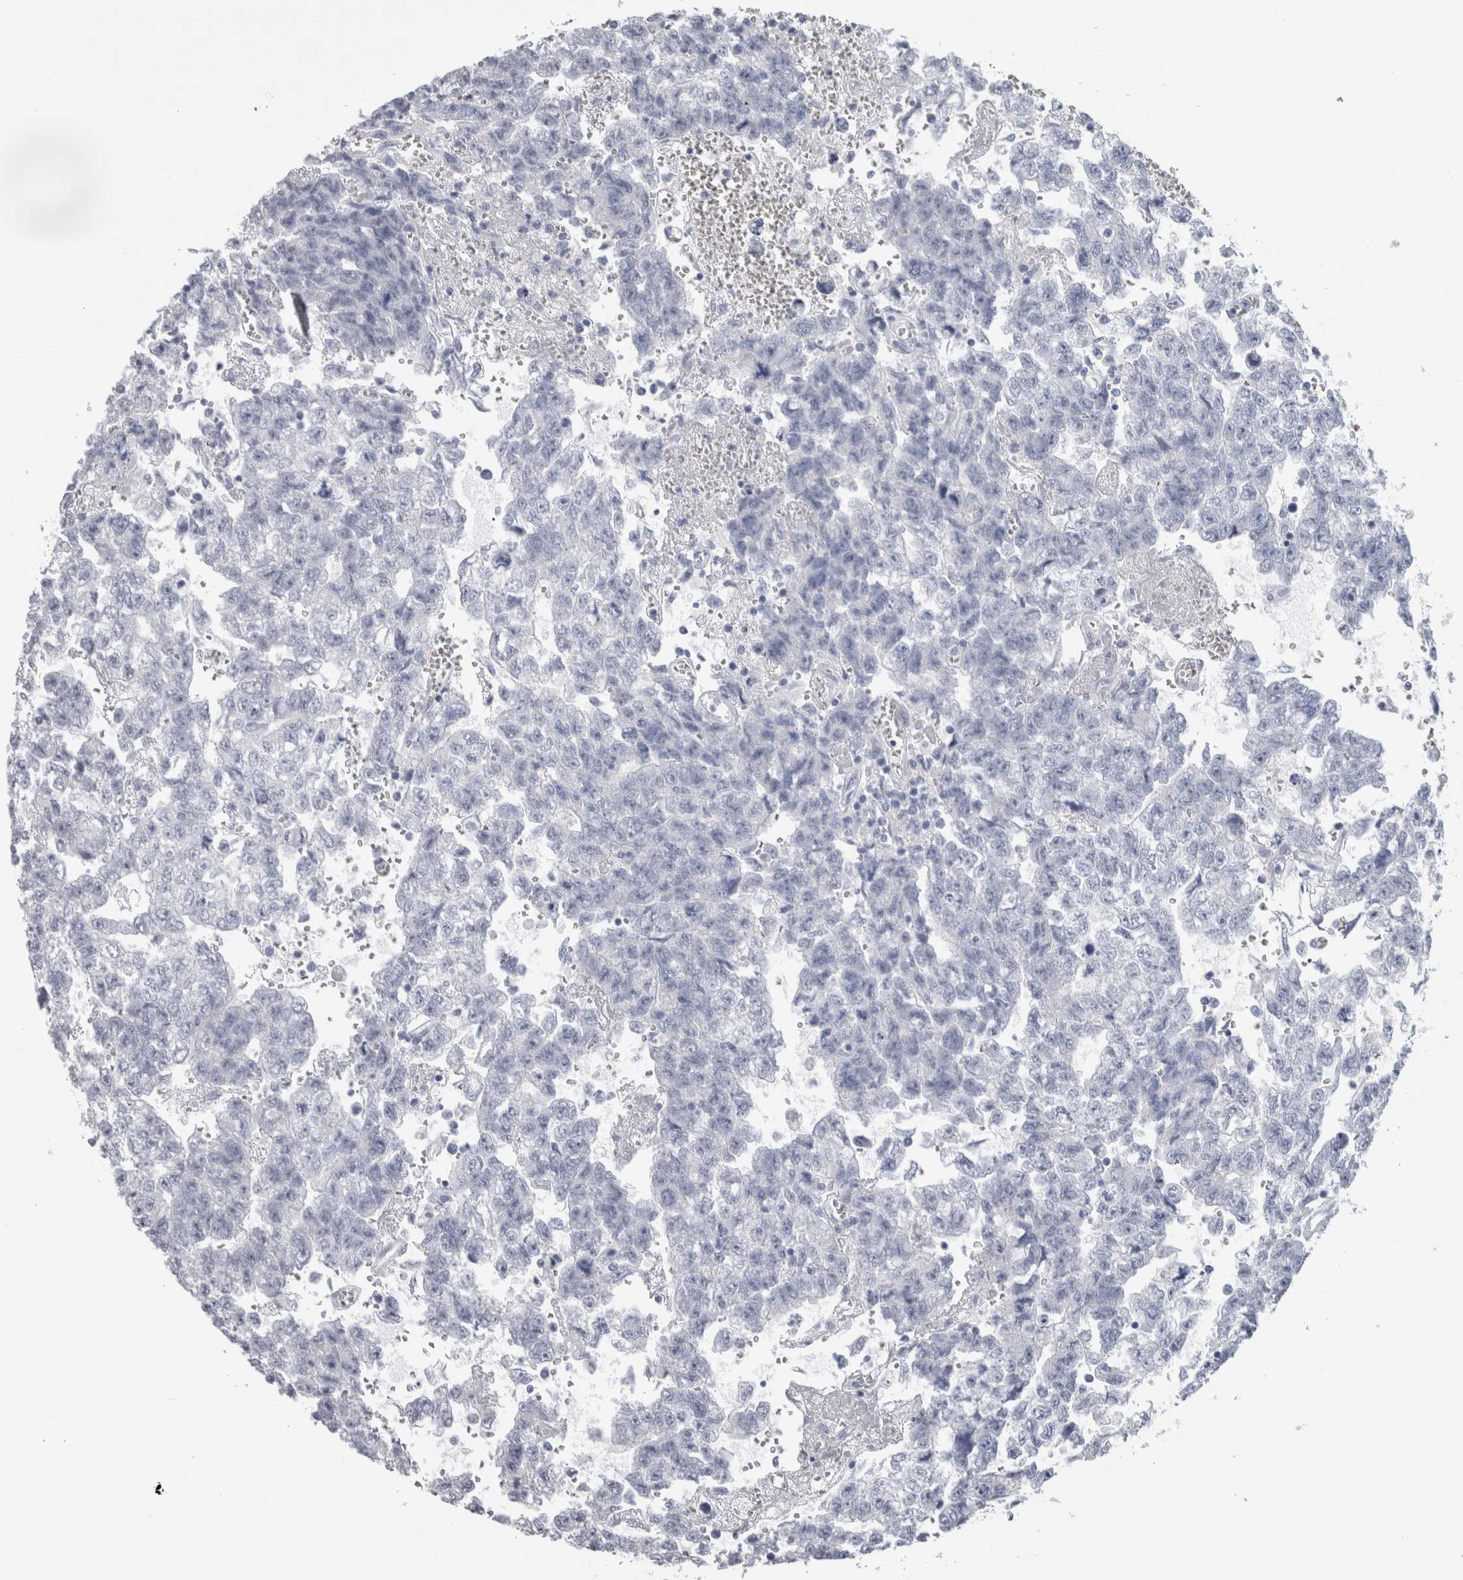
{"staining": {"intensity": "negative", "quantity": "none", "location": "none"}, "tissue": "testis cancer", "cell_type": "Tumor cells", "image_type": "cancer", "snomed": [{"axis": "morphology", "description": "Seminoma, NOS"}, {"axis": "morphology", "description": "Carcinoma, Embryonal, NOS"}, {"axis": "topography", "description": "Testis"}], "caption": "Immunohistochemistry (IHC) image of neoplastic tissue: testis cancer stained with DAB shows no significant protein positivity in tumor cells.", "gene": "CA8", "patient": {"sex": "male", "age": 38}}